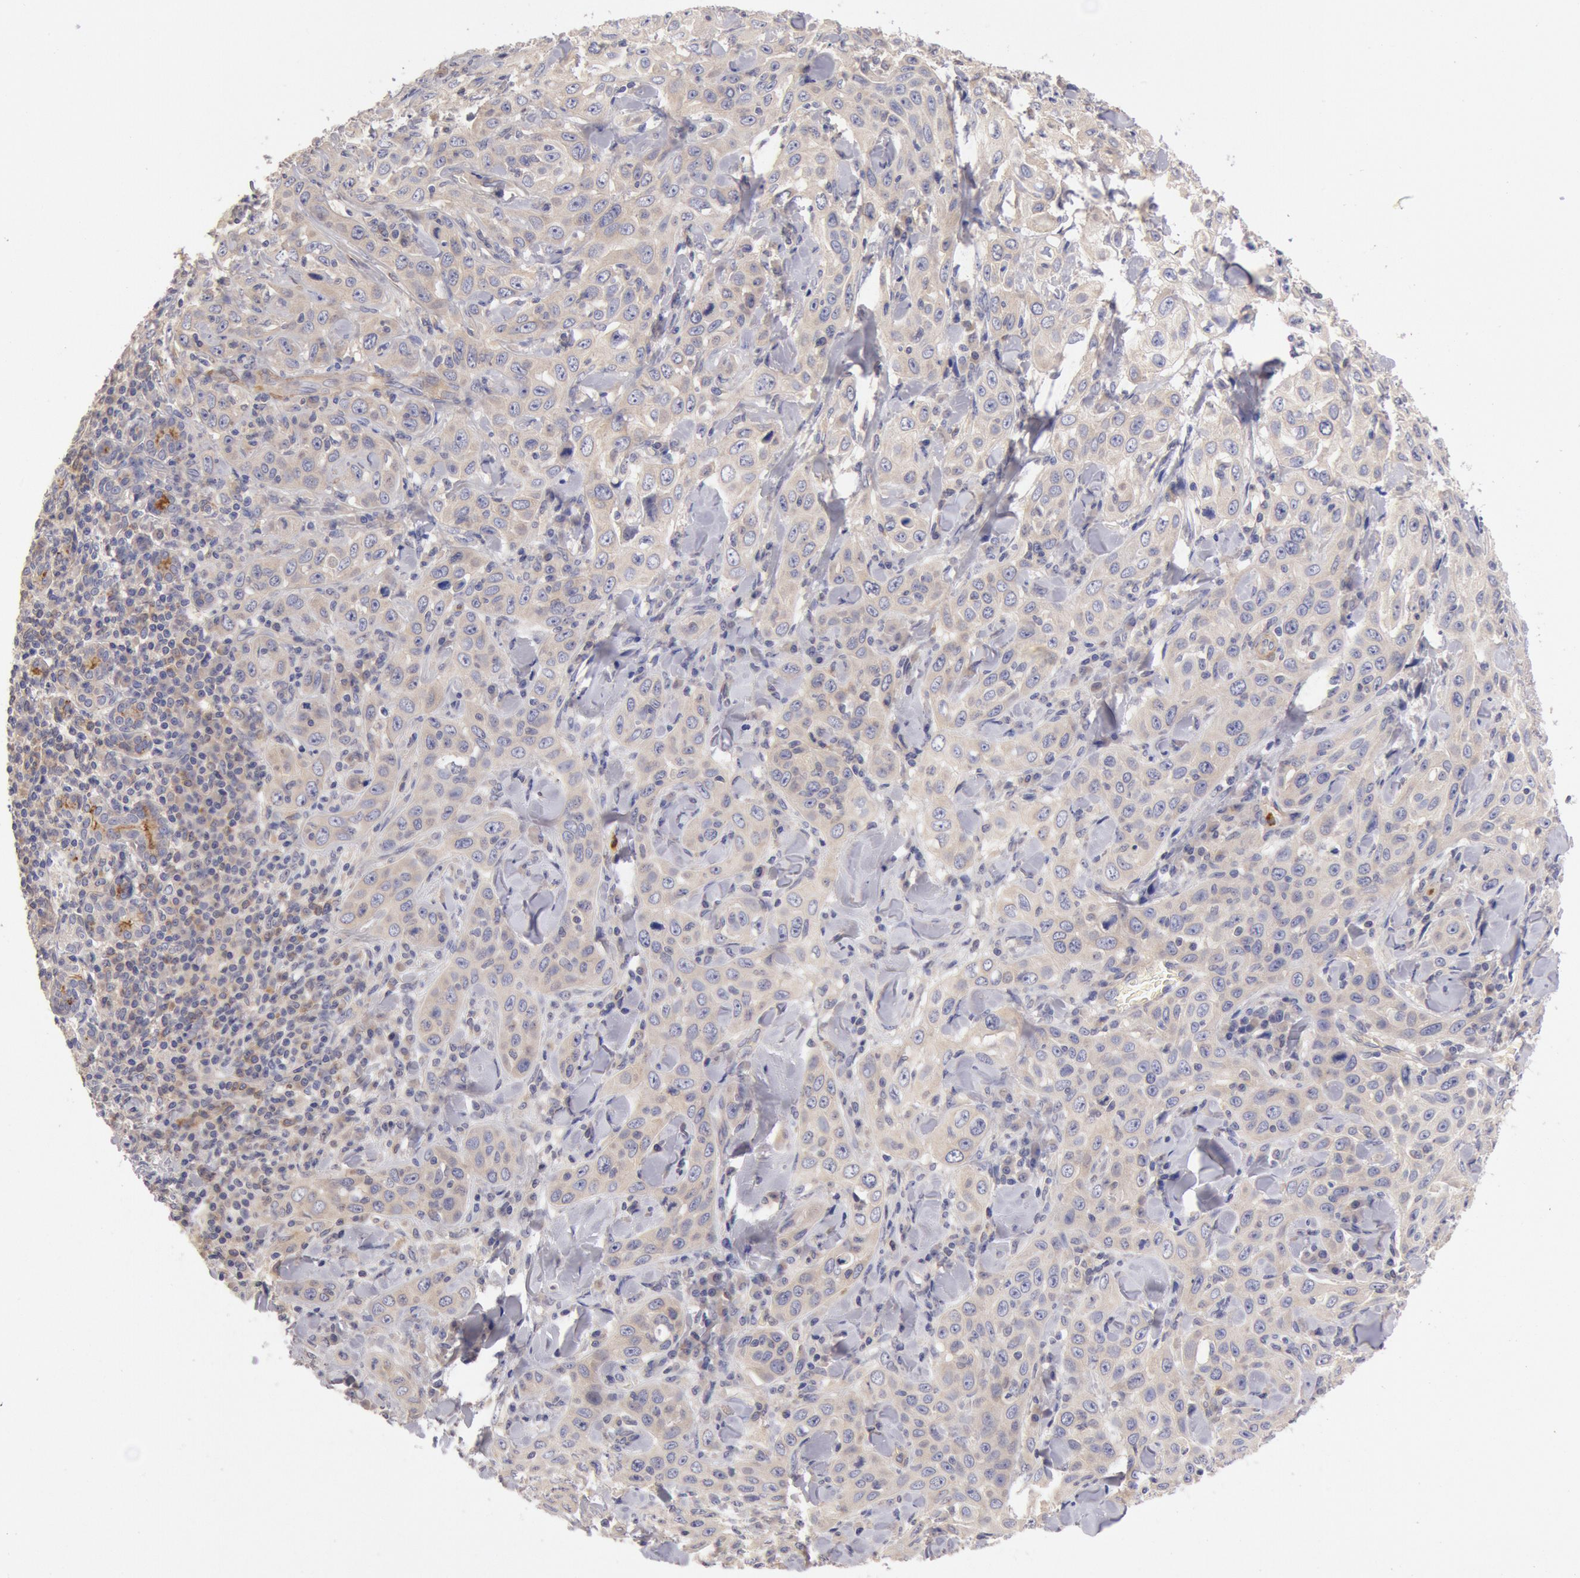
{"staining": {"intensity": "weak", "quantity": "25%-75%", "location": "cytoplasmic/membranous"}, "tissue": "skin cancer", "cell_type": "Tumor cells", "image_type": "cancer", "snomed": [{"axis": "morphology", "description": "Squamous cell carcinoma, NOS"}, {"axis": "topography", "description": "Skin"}], "caption": "Tumor cells demonstrate low levels of weak cytoplasmic/membranous staining in approximately 25%-75% of cells in human skin cancer.", "gene": "TMED8", "patient": {"sex": "male", "age": 84}}